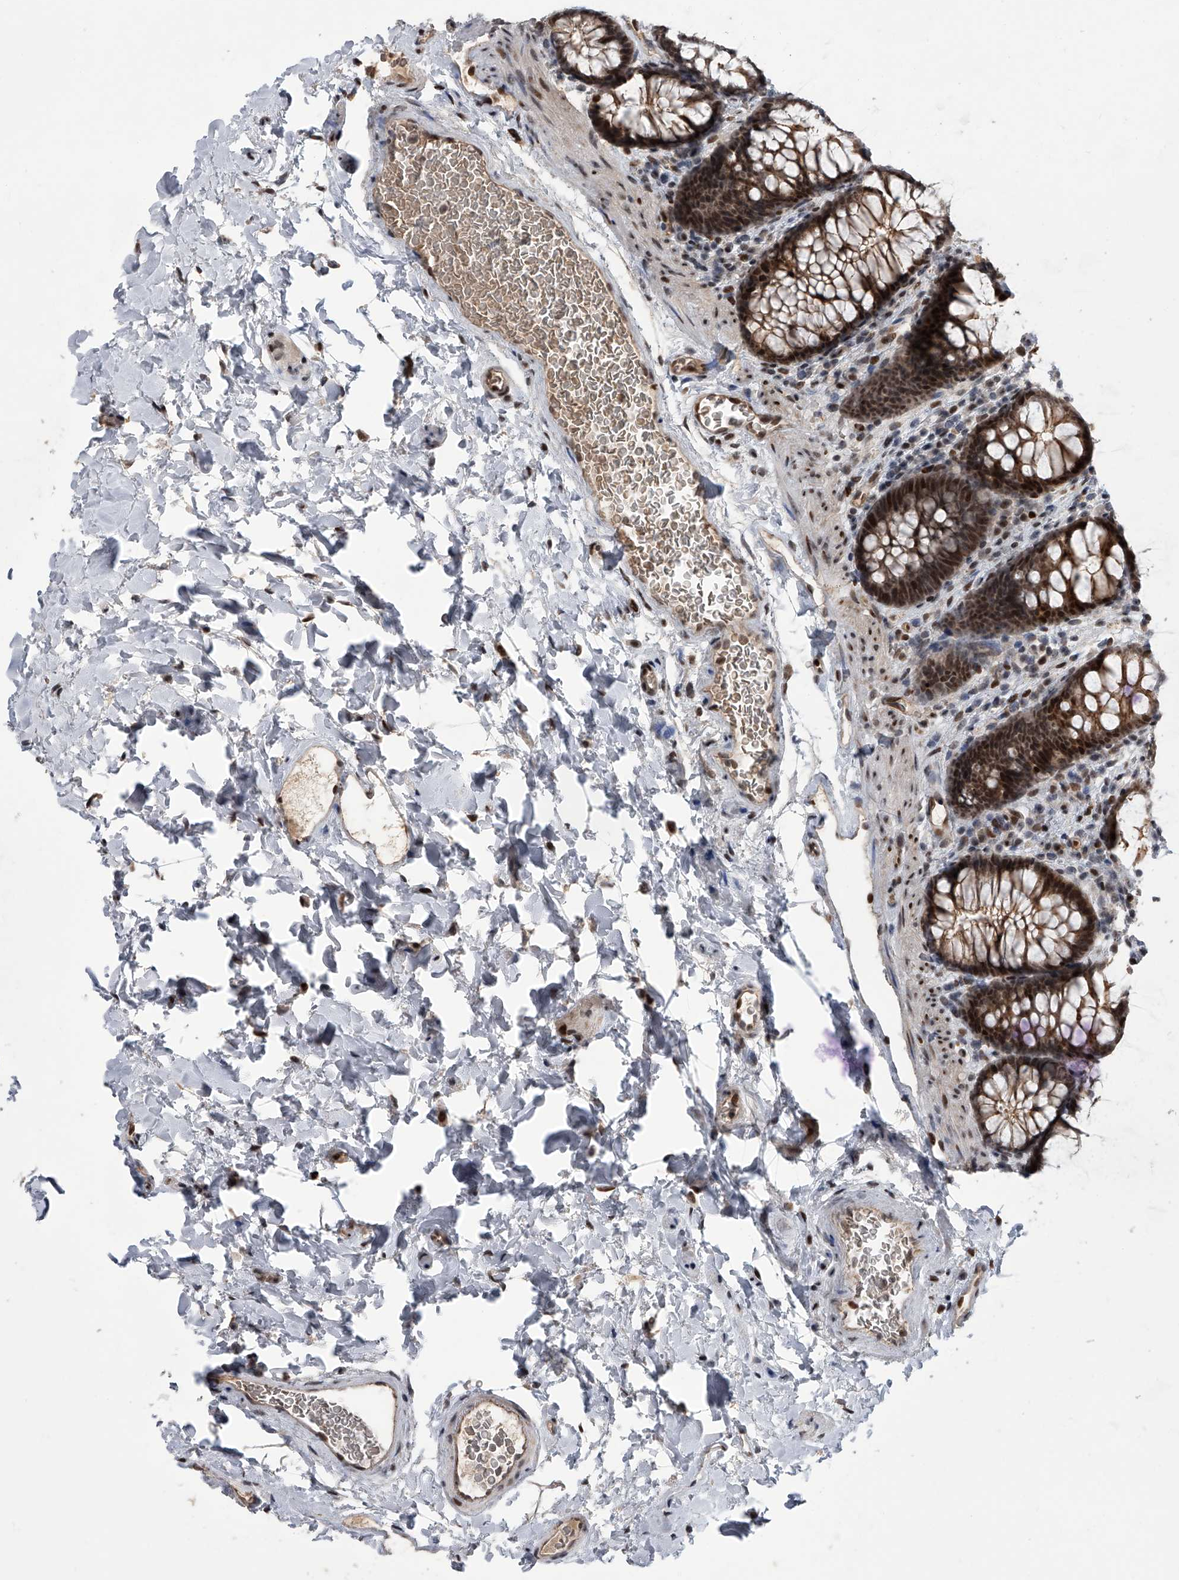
{"staining": {"intensity": "strong", "quantity": ">75%", "location": "nuclear"}, "tissue": "colon", "cell_type": "Endothelial cells", "image_type": "normal", "snomed": [{"axis": "morphology", "description": "Normal tissue, NOS"}, {"axis": "topography", "description": "Colon"}], "caption": "Benign colon shows strong nuclear staining in approximately >75% of endothelial cells, visualized by immunohistochemistry.", "gene": "ZNF426", "patient": {"sex": "female", "age": 62}}